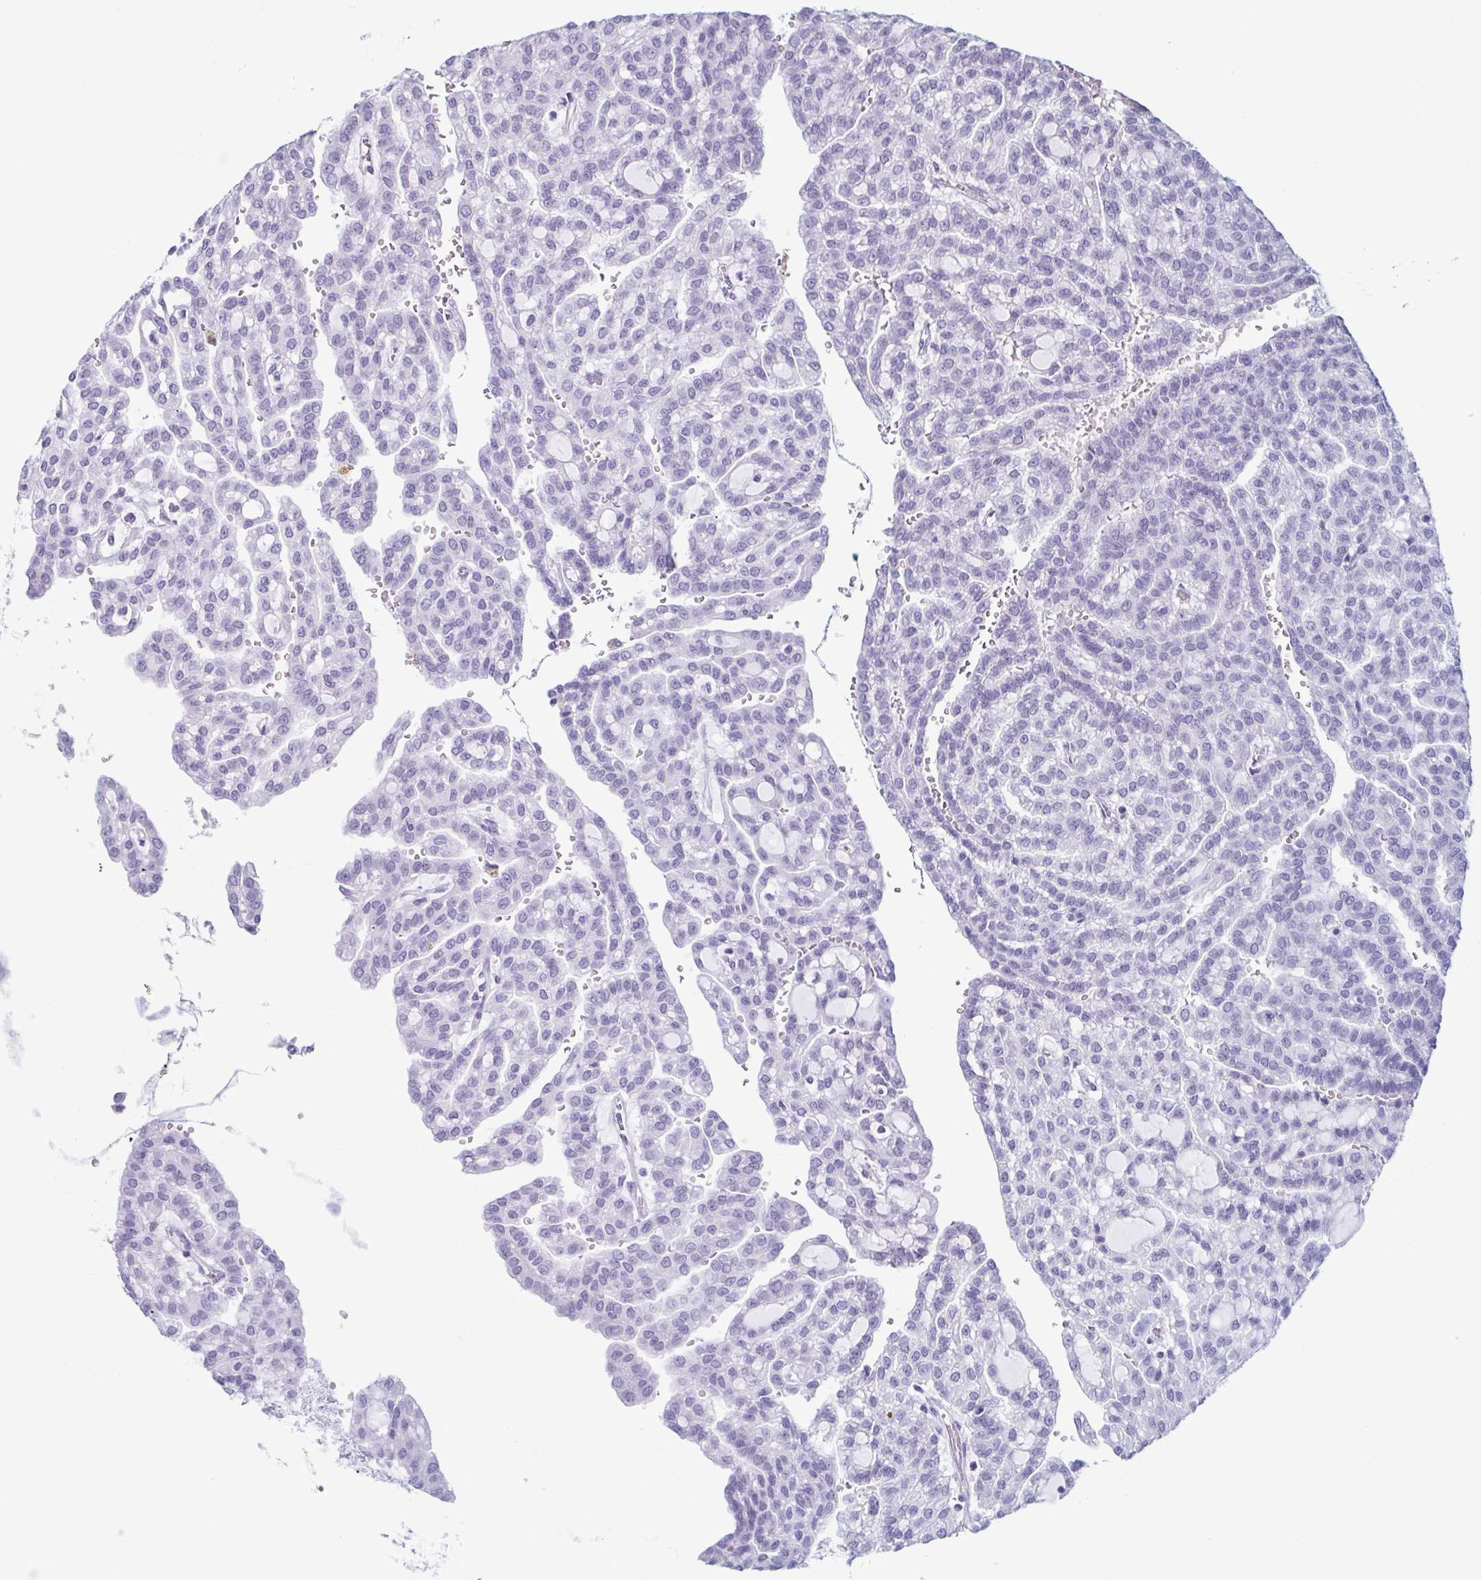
{"staining": {"intensity": "negative", "quantity": "none", "location": "none"}, "tissue": "renal cancer", "cell_type": "Tumor cells", "image_type": "cancer", "snomed": [{"axis": "morphology", "description": "Adenocarcinoma, NOS"}, {"axis": "topography", "description": "Kidney"}], "caption": "An IHC image of renal adenocarcinoma is shown. There is no staining in tumor cells of renal adenocarcinoma. The staining was performed using DAB (3,3'-diaminobenzidine) to visualize the protein expression in brown, while the nuclei were stained in blue with hematoxylin (Magnification: 20x).", "gene": "ENKUR", "patient": {"sex": "male", "age": 63}}